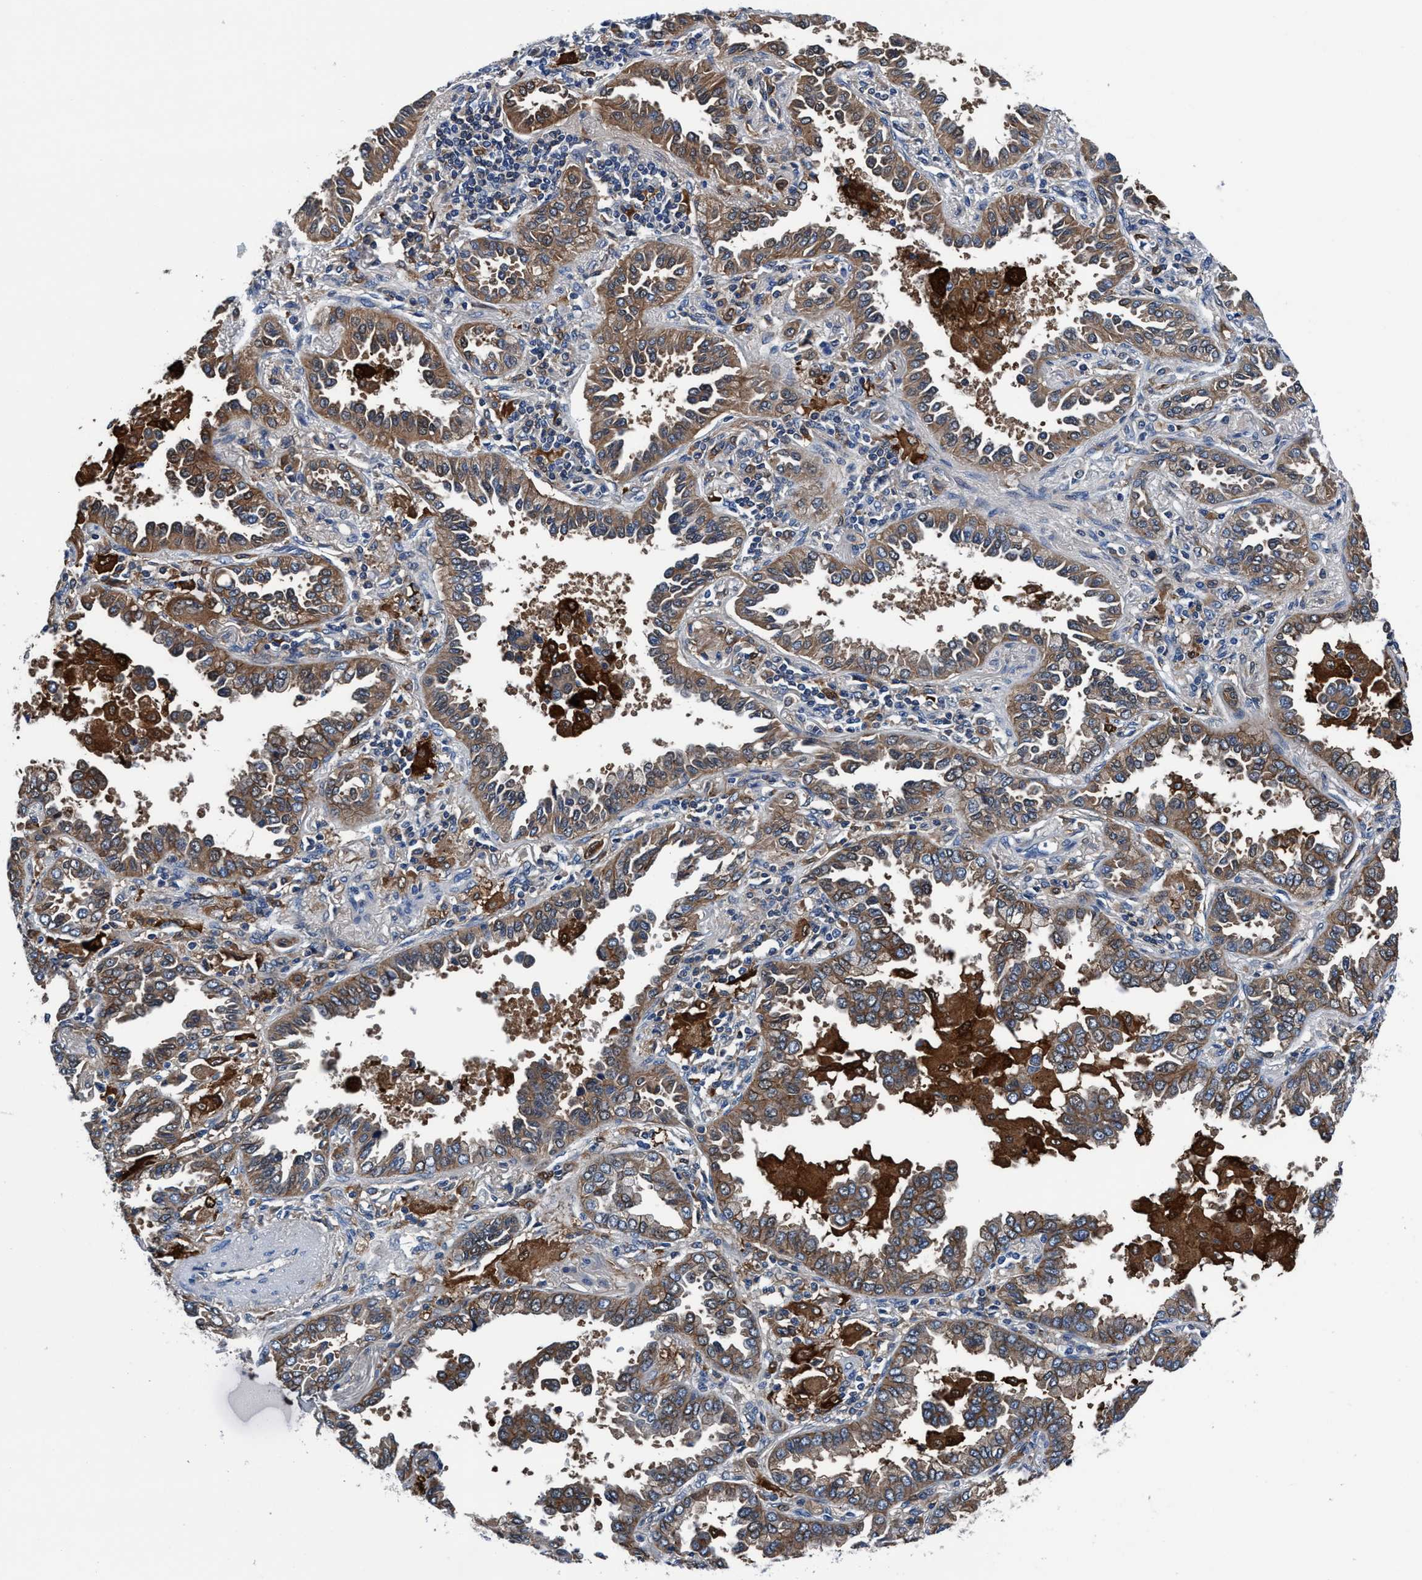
{"staining": {"intensity": "moderate", "quantity": ">75%", "location": "cytoplasmic/membranous"}, "tissue": "lung cancer", "cell_type": "Tumor cells", "image_type": "cancer", "snomed": [{"axis": "morphology", "description": "Normal tissue, NOS"}, {"axis": "morphology", "description": "Adenocarcinoma, NOS"}, {"axis": "topography", "description": "Lung"}], "caption": "Immunohistochemical staining of lung adenocarcinoma exhibits medium levels of moderate cytoplasmic/membranous protein staining in approximately >75% of tumor cells. (Brightfield microscopy of DAB IHC at high magnification).", "gene": "TMEM94", "patient": {"sex": "male", "age": 59}}